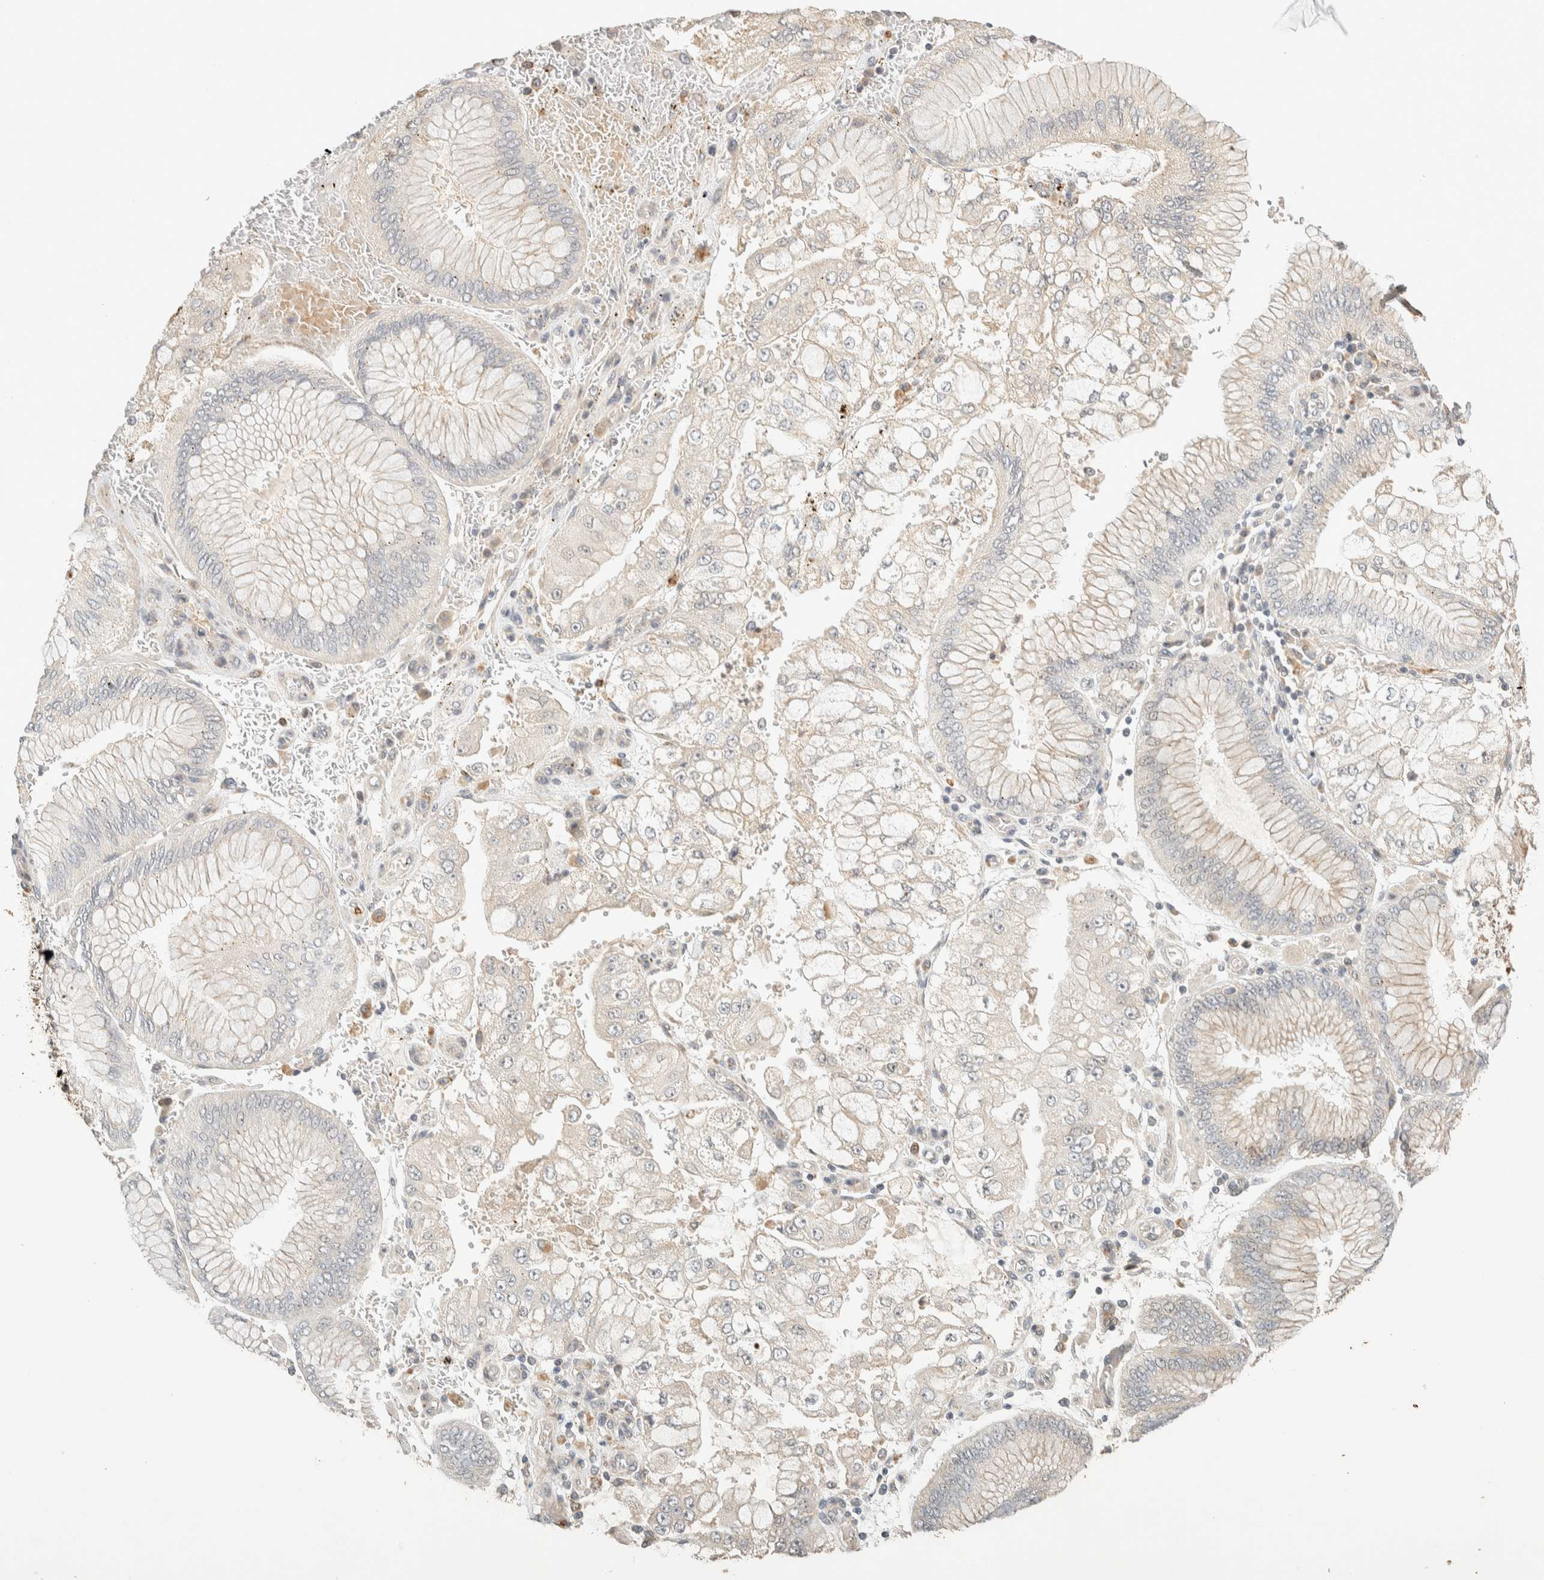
{"staining": {"intensity": "negative", "quantity": "none", "location": "none"}, "tissue": "stomach cancer", "cell_type": "Tumor cells", "image_type": "cancer", "snomed": [{"axis": "morphology", "description": "Adenocarcinoma, NOS"}, {"axis": "topography", "description": "Stomach"}], "caption": "DAB (3,3'-diaminobenzidine) immunohistochemical staining of human stomach cancer (adenocarcinoma) shows no significant positivity in tumor cells. (Stains: DAB immunohistochemistry with hematoxylin counter stain, Microscopy: brightfield microscopy at high magnification).", "gene": "ITPA", "patient": {"sex": "male", "age": 76}}